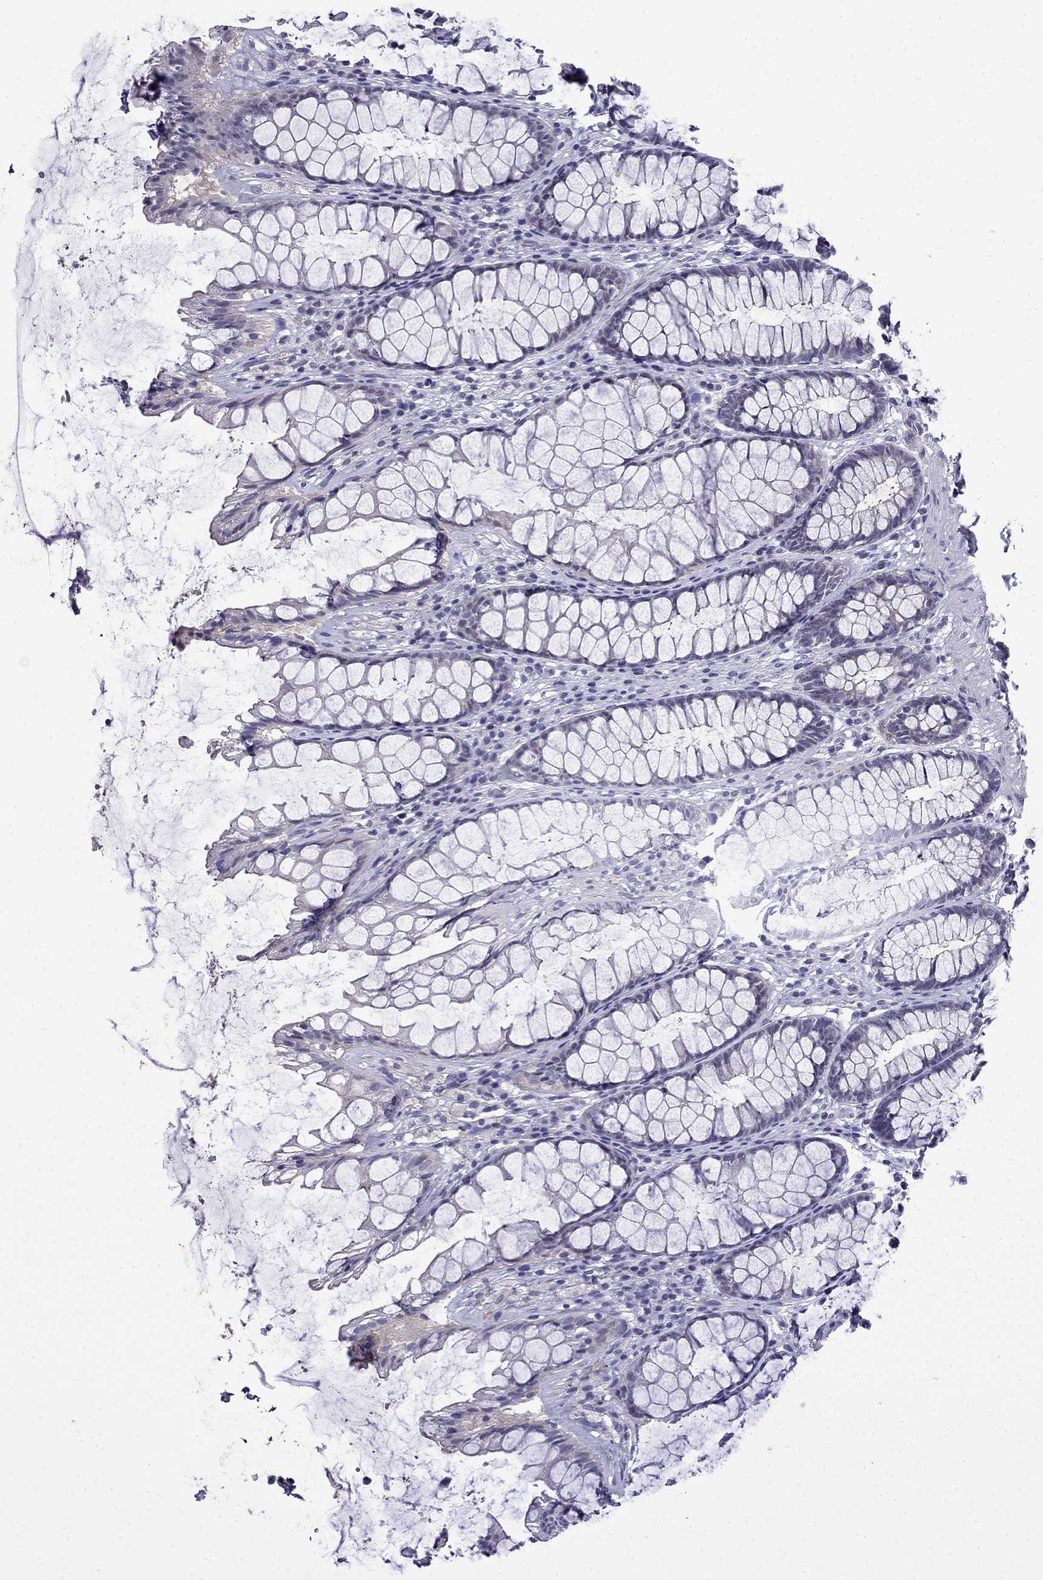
{"staining": {"intensity": "negative", "quantity": "none", "location": "none"}, "tissue": "rectum", "cell_type": "Glandular cells", "image_type": "normal", "snomed": [{"axis": "morphology", "description": "Normal tissue, NOS"}, {"axis": "topography", "description": "Rectum"}], "caption": "High power microscopy micrograph of an immunohistochemistry micrograph of unremarkable rectum, revealing no significant positivity in glandular cells.", "gene": "PRR18", "patient": {"sex": "male", "age": 72}}